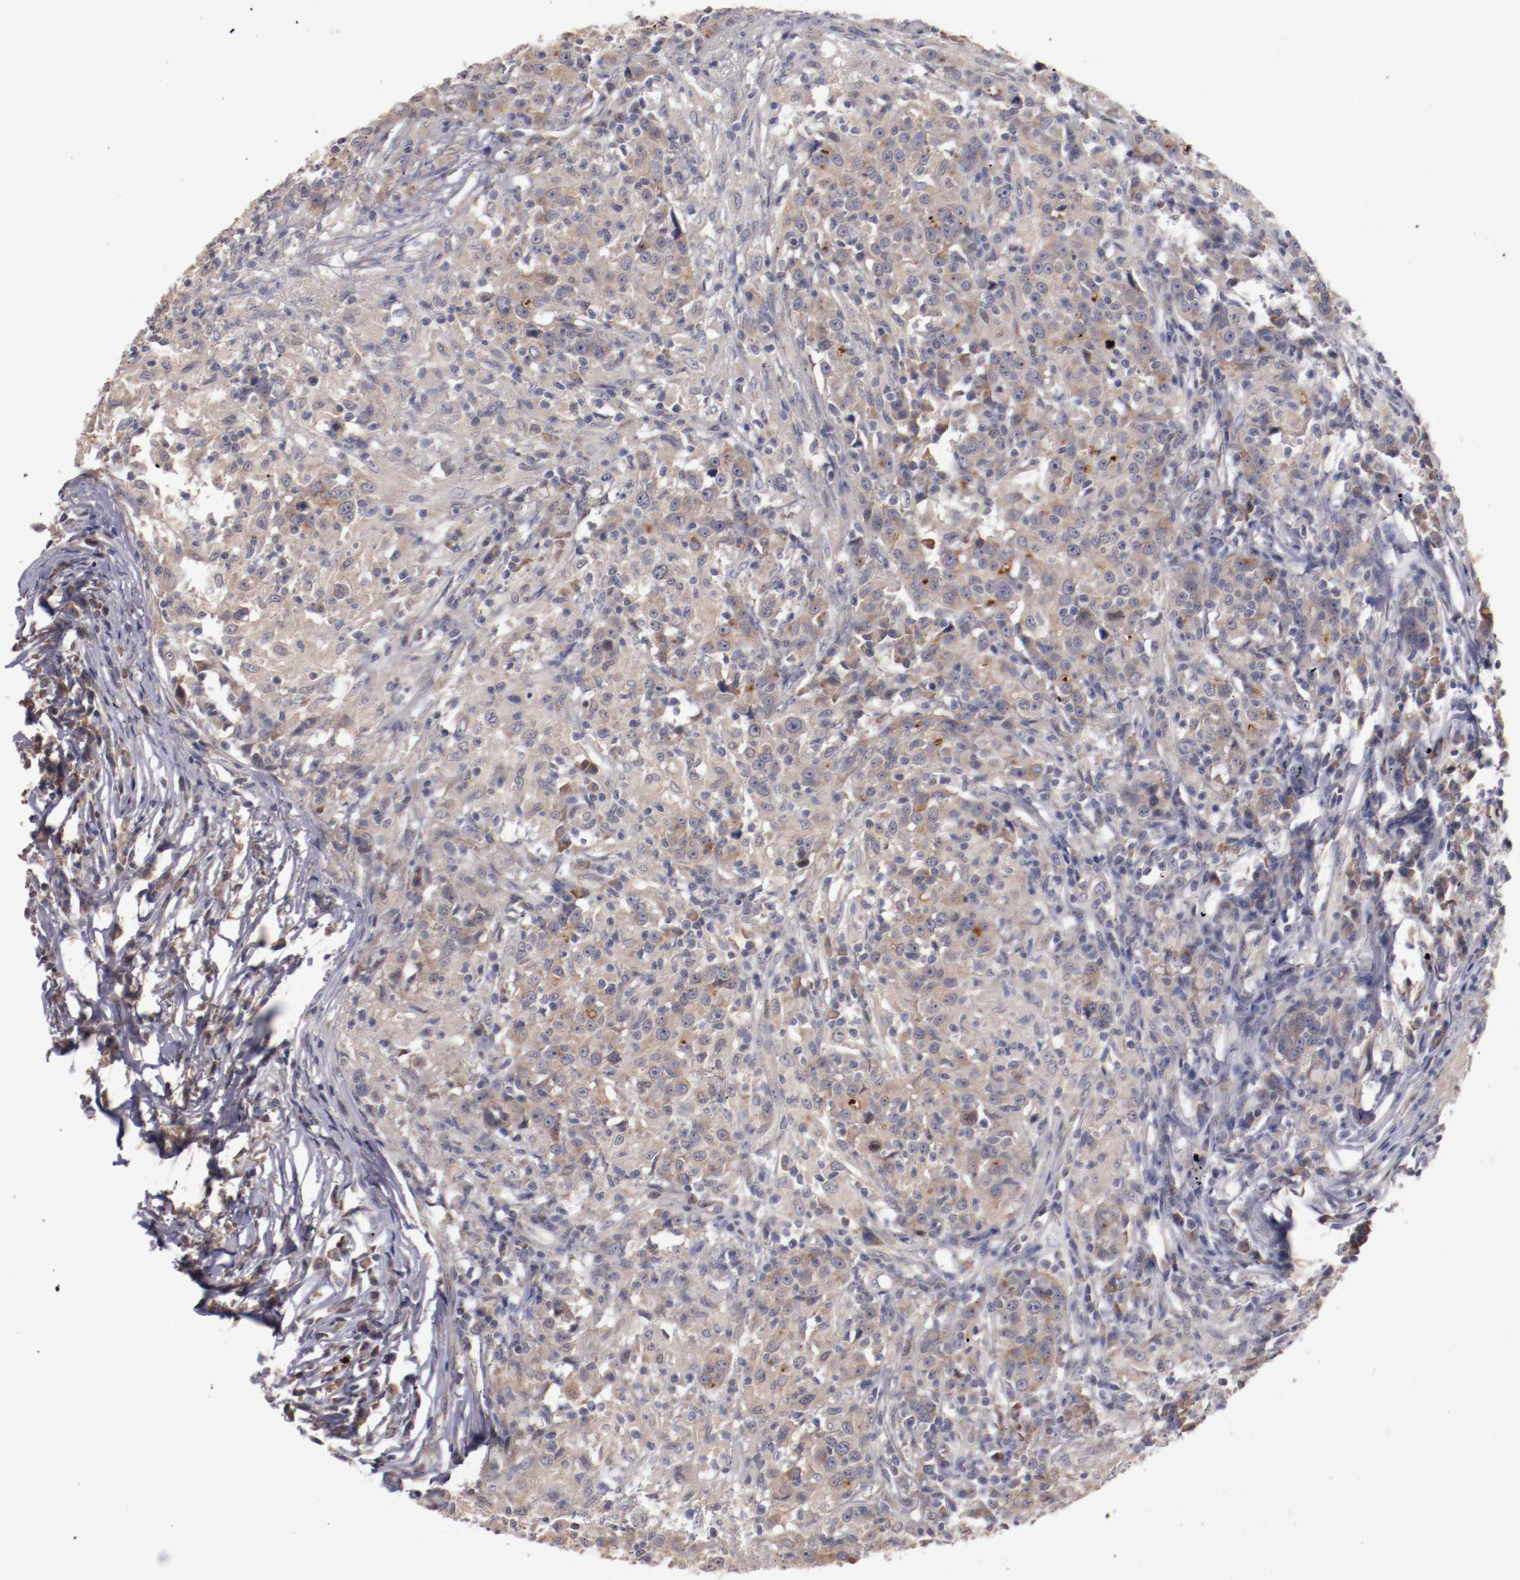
{"staining": {"intensity": "moderate", "quantity": ">75%", "location": "cytoplasmic/membranous"}, "tissue": "head and neck cancer", "cell_type": "Tumor cells", "image_type": "cancer", "snomed": [{"axis": "morphology", "description": "Adenocarcinoma, NOS"}, {"axis": "topography", "description": "Salivary gland"}, {"axis": "topography", "description": "Head-Neck"}], "caption": "Protein staining by immunohistochemistry (IHC) exhibits moderate cytoplasmic/membranous positivity in approximately >75% of tumor cells in head and neck cancer. Immunohistochemistry (ihc) stains the protein of interest in brown and the nuclei are stained blue.", "gene": "FAM81A", "patient": {"sex": "female", "age": 65}}